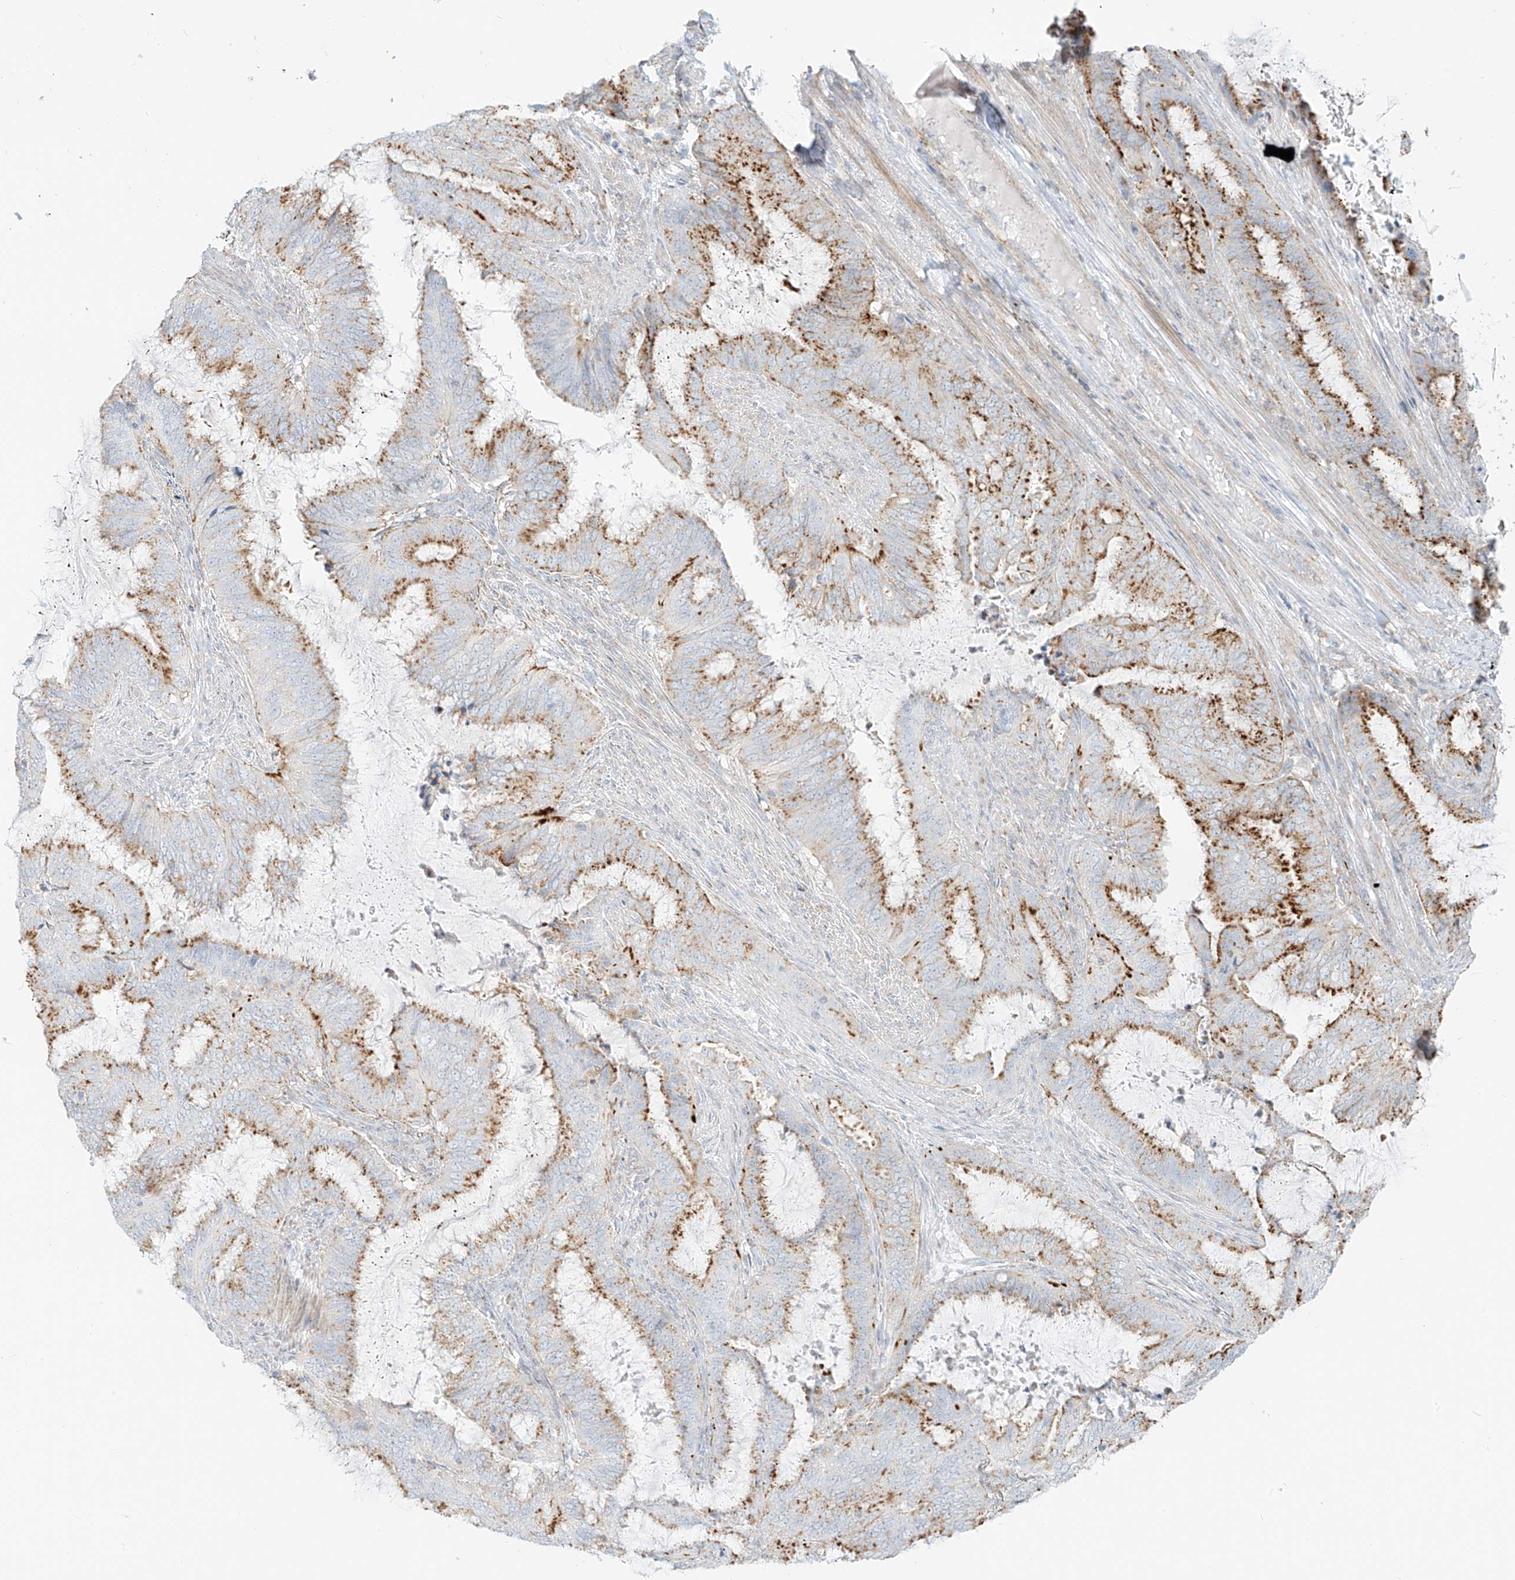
{"staining": {"intensity": "moderate", "quantity": ">75%", "location": "cytoplasmic/membranous"}, "tissue": "endometrial cancer", "cell_type": "Tumor cells", "image_type": "cancer", "snomed": [{"axis": "morphology", "description": "Adenocarcinoma, NOS"}, {"axis": "topography", "description": "Endometrium"}], "caption": "Tumor cells exhibit medium levels of moderate cytoplasmic/membranous staining in approximately >75% of cells in endometrial adenocarcinoma. (DAB IHC, brown staining for protein, blue staining for nuclei).", "gene": "SLC35F6", "patient": {"sex": "female", "age": 51}}